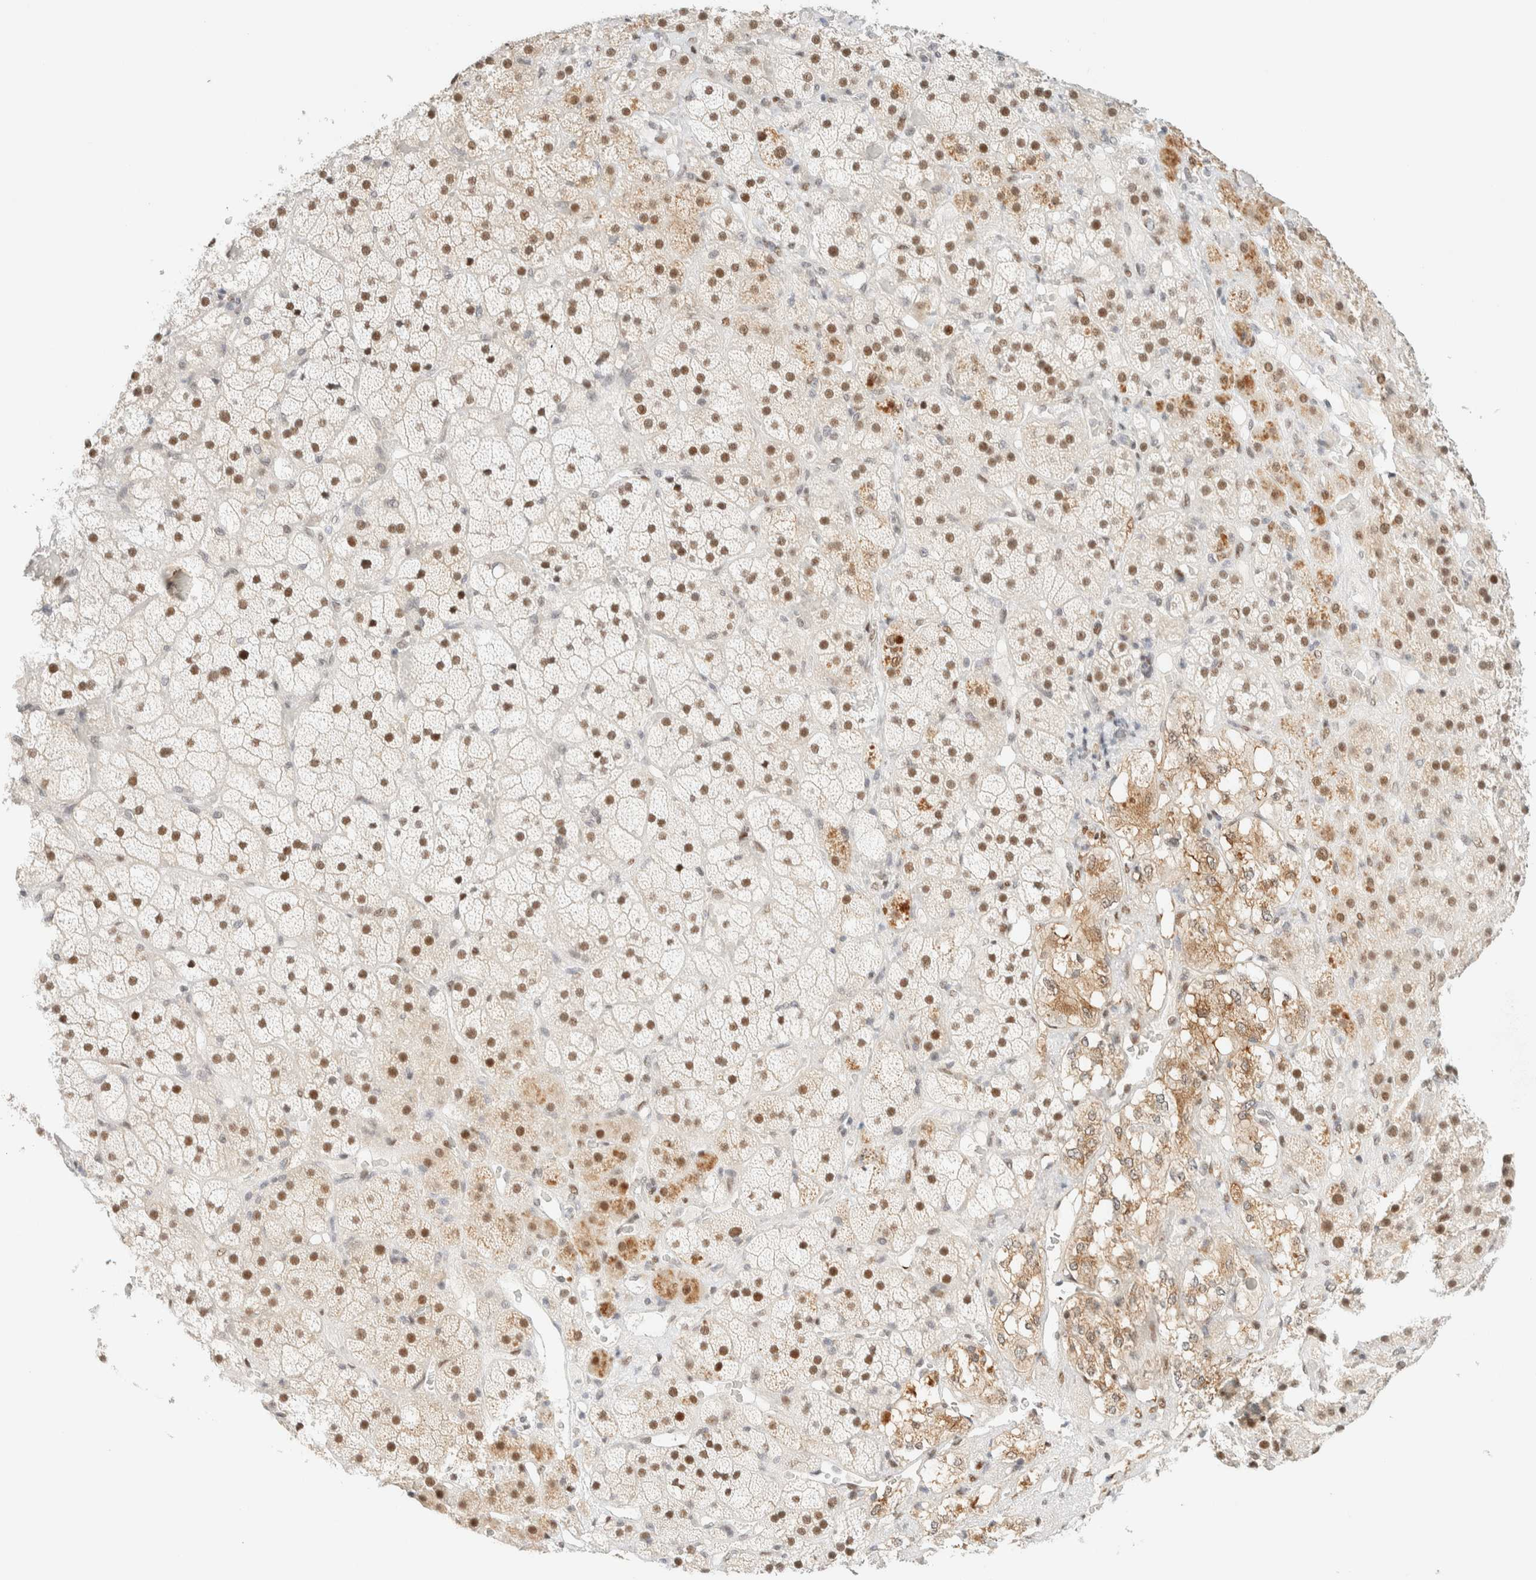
{"staining": {"intensity": "strong", "quantity": ">75%", "location": "cytoplasmic/membranous,nuclear"}, "tissue": "adrenal gland", "cell_type": "Glandular cells", "image_type": "normal", "snomed": [{"axis": "morphology", "description": "Normal tissue, NOS"}, {"axis": "topography", "description": "Adrenal gland"}], "caption": "A high-resolution histopathology image shows immunohistochemistry staining of normal adrenal gland, which shows strong cytoplasmic/membranous,nuclear staining in about >75% of glandular cells.", "gene": "PYGO2", "patient": {"sex": "male", "age": 57}}